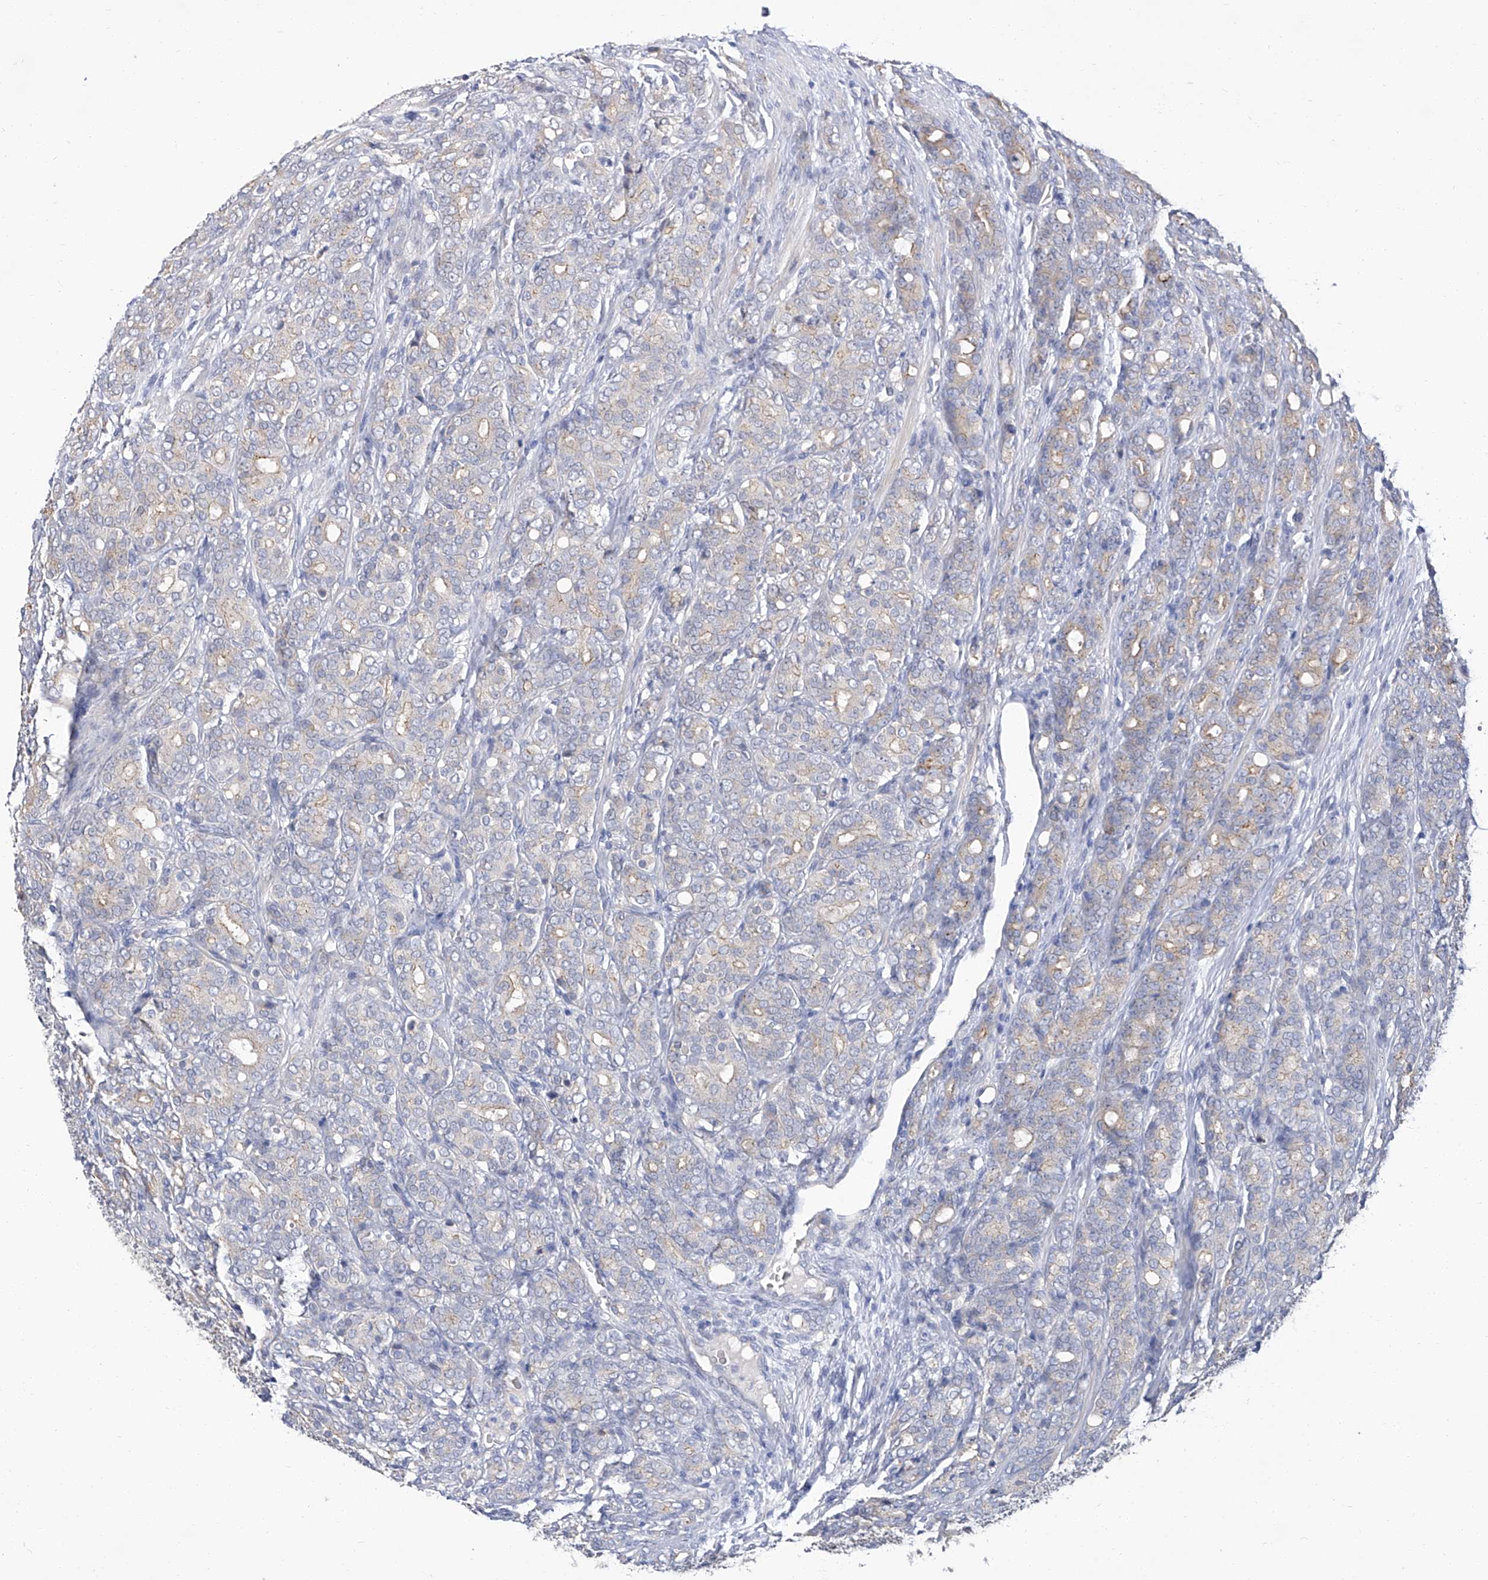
{"staining": {"intensity": "negative", "quantity": "none", "location": "none"}, "tissue": "prostate cancer", "cell_type": "Tumor cells", "image_type": "cancer", "snomed": [{"axis": "morphology", "description": "Adenocarcinoma, High grade"}, {"axis": "topography", "description": "Prostate"}], "caption": "The photomicrograph displays no significant expression in tumor cells of adenocarcinoma (high-grade) (prostate).", "gene": "PARD3", "patient": {"sex": "male", "age": 62}}